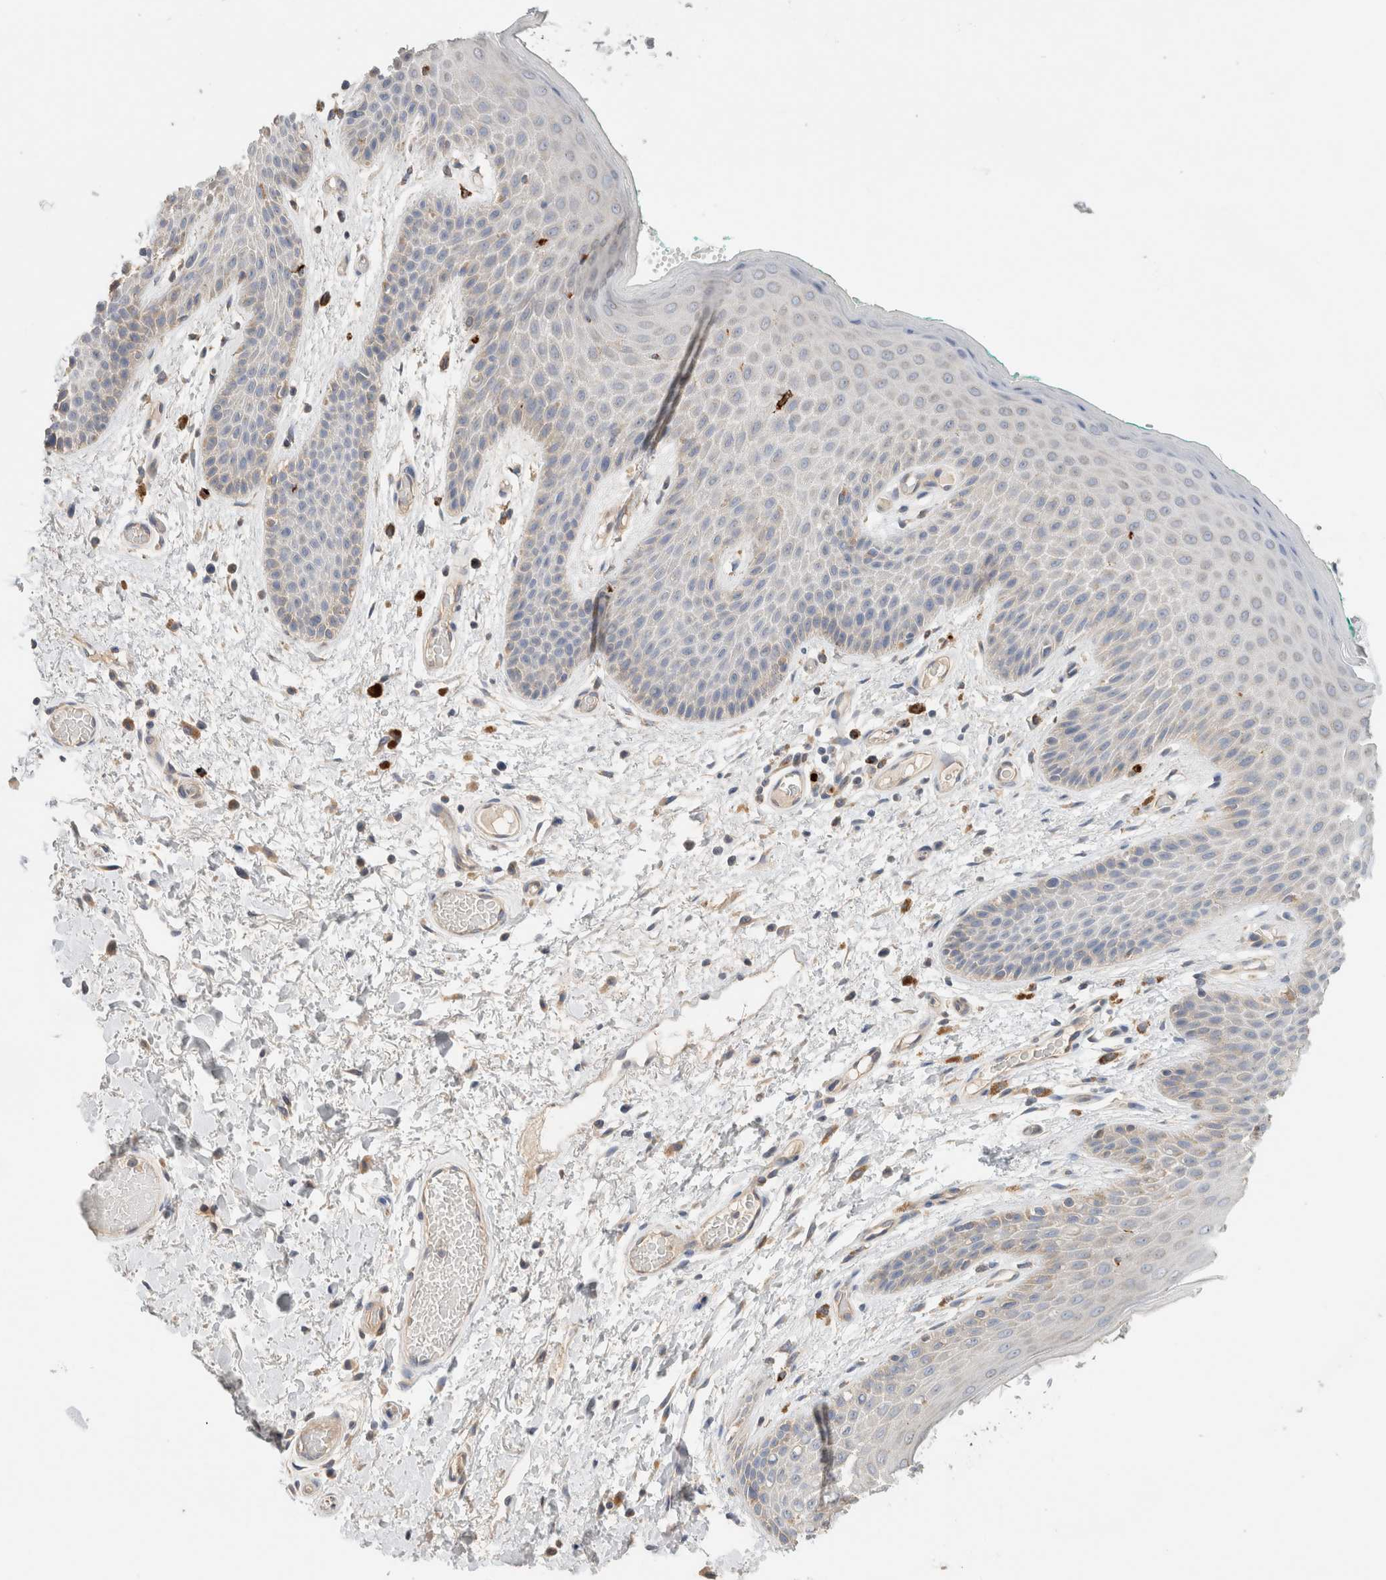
{"staining": {"intensity": "moderate", "quantity": "<25%", "location": "cytoplasmic/membranous"}, "tissue": "skin", "cell_type": "Epidermal cells", "image_type": "normal", "snomed": [{"axis": "morphology", "description": "Normal tissue, NOS"}, {"axis": "topography", "description": "Anal"}], "caption": "Protein expression analysis of normal skin displays moderate cytoplasmic/membranous expression in about <25% of epidermal cells.", "gene": "B3GNTL1", "patient": {"sex": "male", "age": 74}}